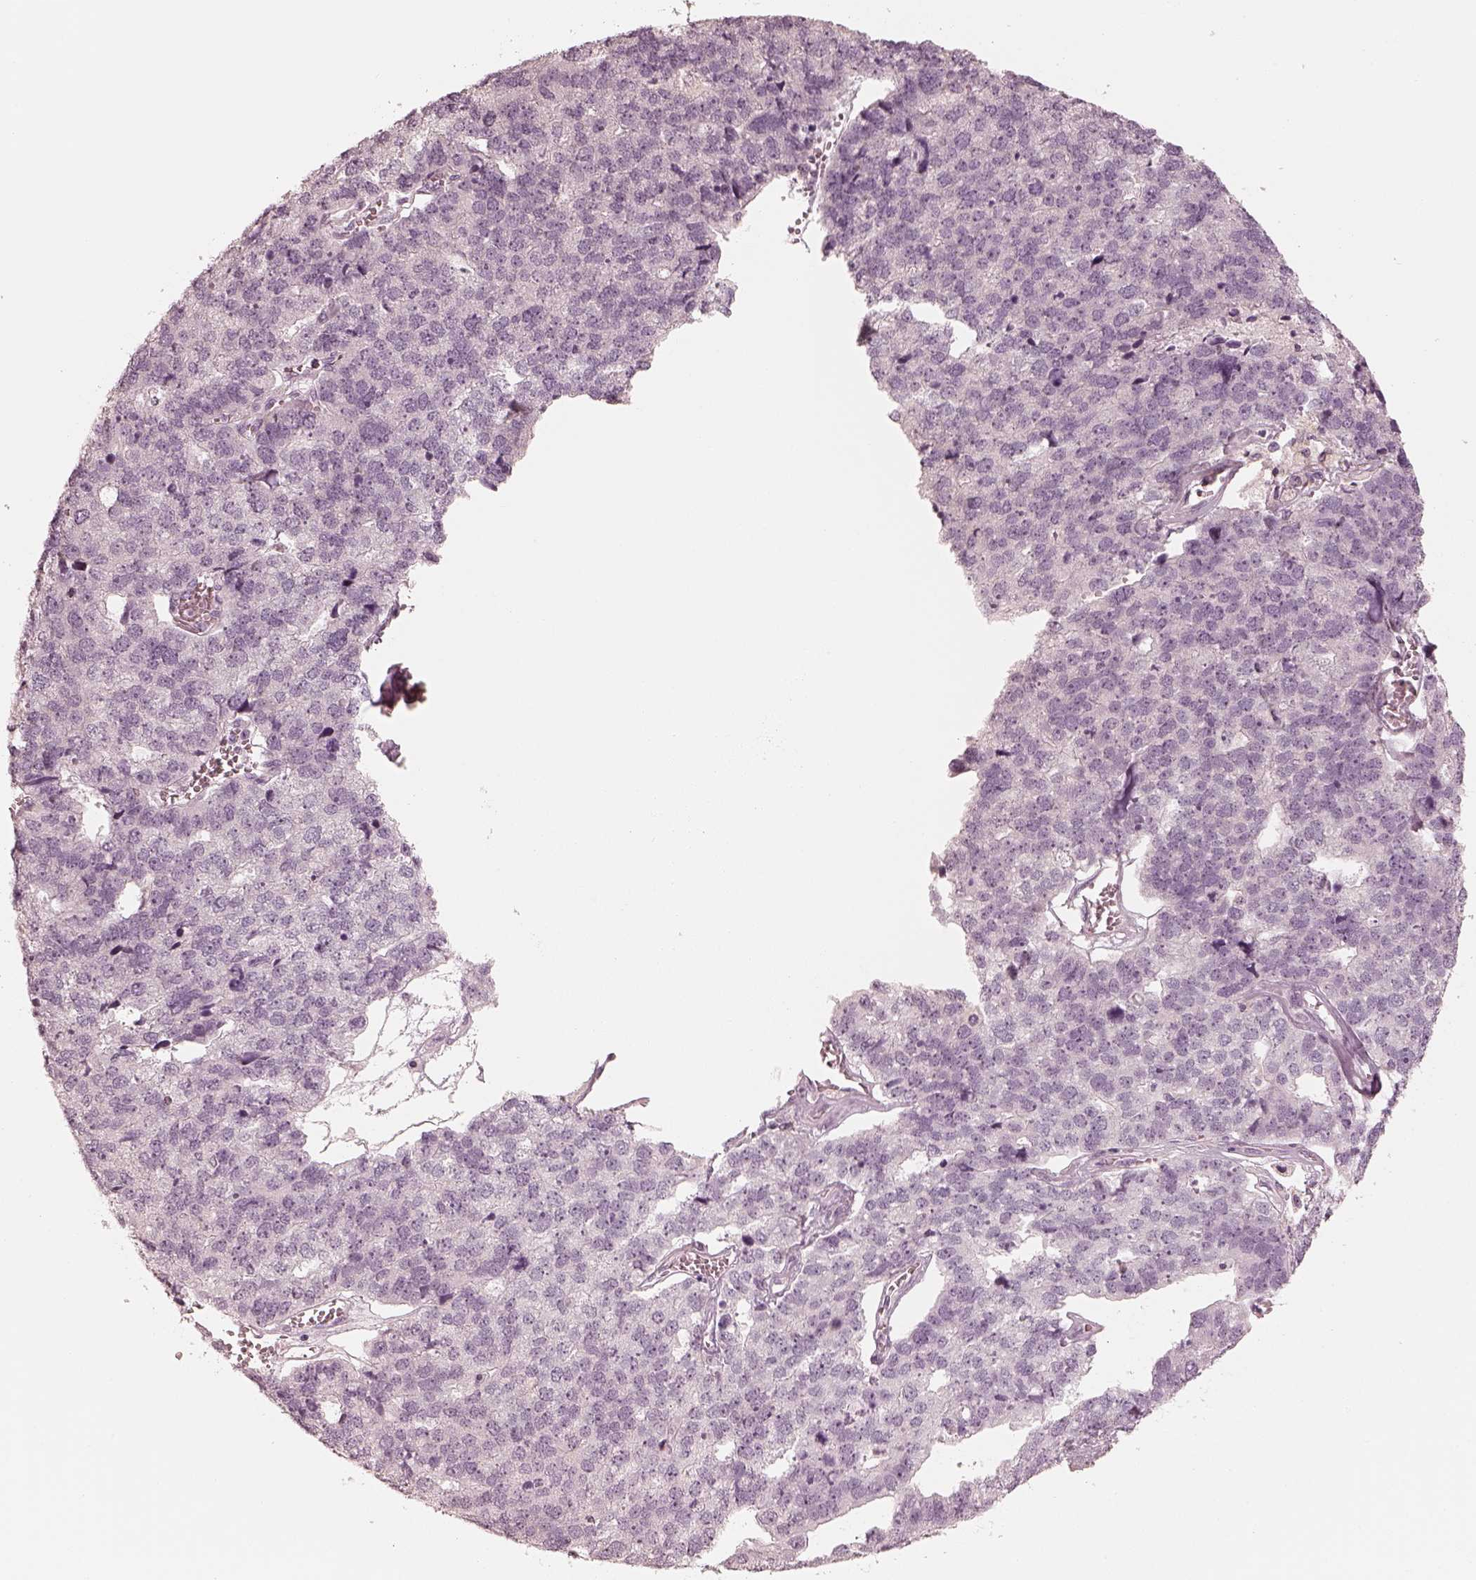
{"staining": {"intensity": "negative", "quantity": "none", "location": "none"}, "tissue": "stomach cancer", "cell_type": "Tumor cells", "image_type": "cancer", "snomed": [{"axis": "morphology", "description": "Adenocarcinoma, NOS"}, {"axis": "topography", "description": "Stomach"}], "caption": "DAB (3,3'-diaminobenzidine) immunohistochemical staining of stomach adenocarcinoma exhibits no significant expression in tumor cells.", "gene": "CALR3", "patient": {"sex": "male", "age": 69}}